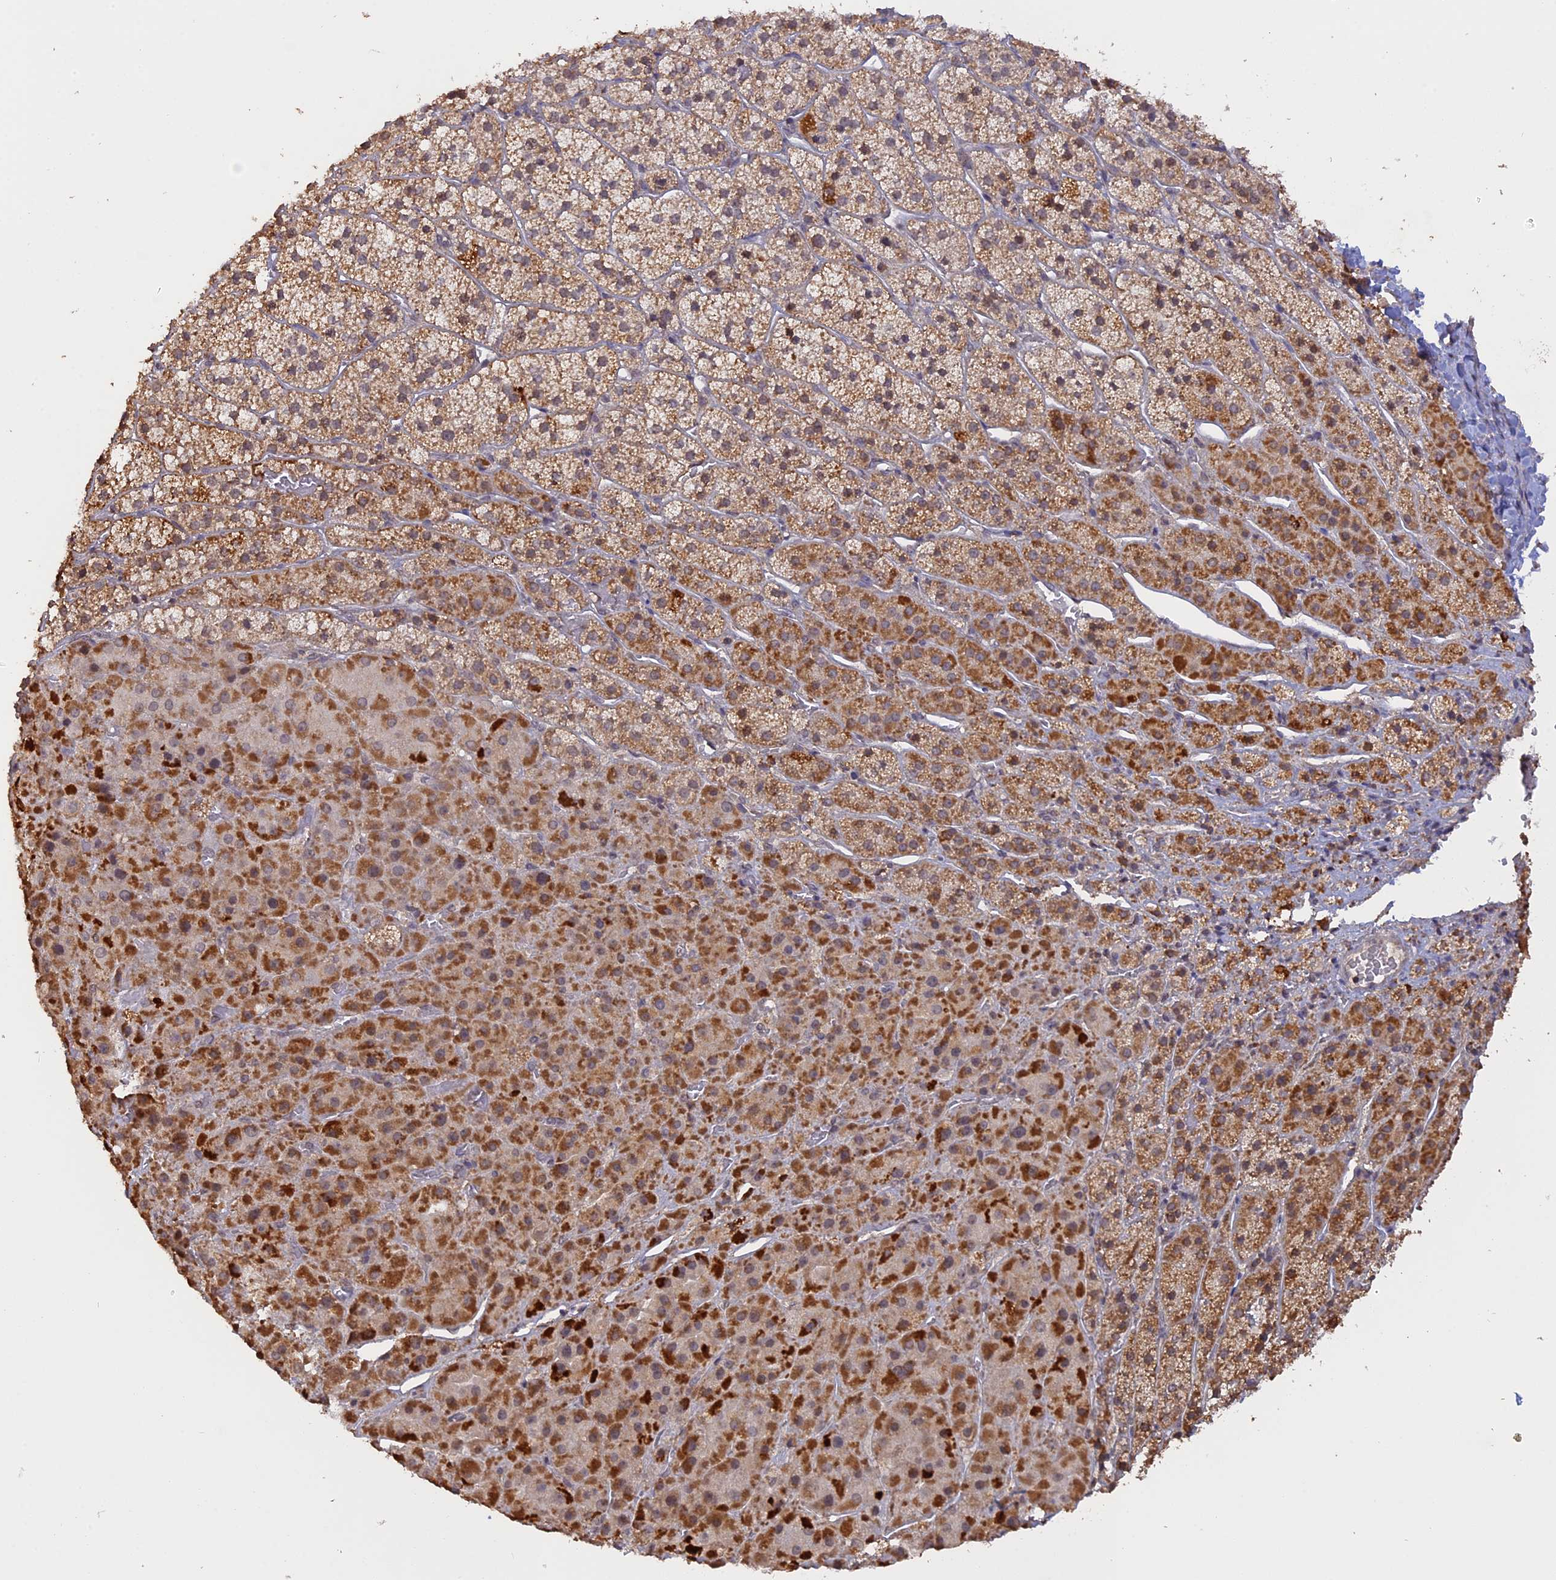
{"staining": {"intensity": "strong", "quantity": ">75%", "location": "cytoplasmic/membranous"}, "tissue": "adrenal gland", "cell_type": "Glandular cells", "image_type": "normal", "snomed": [{"axis": "morphology", "description": "Normal tissue, NOS"}, {"axis": "topography", "description": "Adrenal gland"}], "caption": "Adrenal gland stained with a brown dye shows strong cytoplasmic/membranous positive expression in about >75% of glandular cells.", "gene": "FAM210B", "patient": {"sex": "female", "age": 44}}